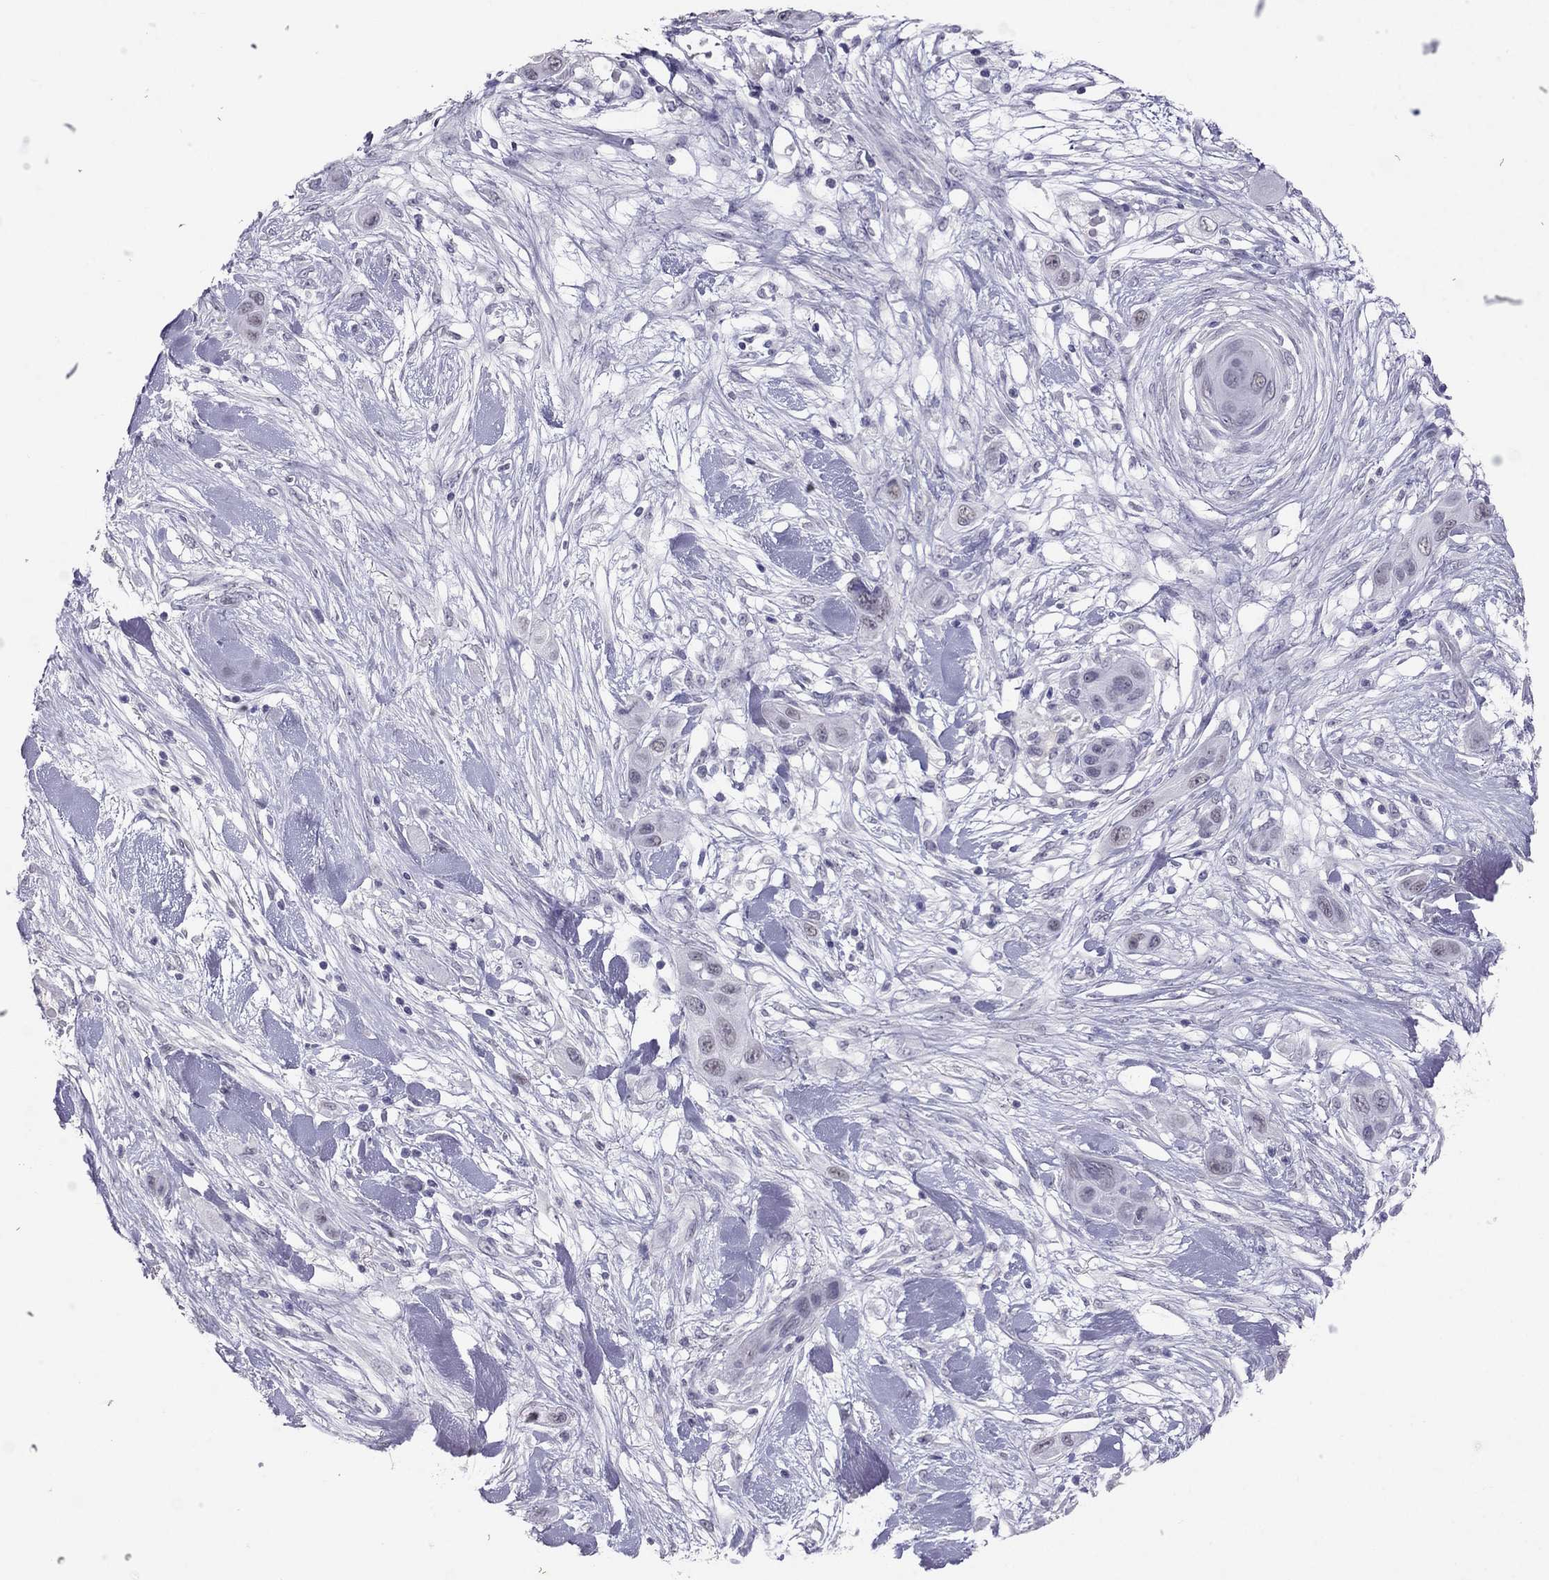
{"staining": {"intensity": "negative", "quantity": "none", "location": "none"}, "tissue": "skin cancer", "cell_type": "Tumor cells", "image_type": "cancer", "snomed": [{"axis": "morphology", "description": "Squamous cell carcinoma, NOS"}, {"axis": "topography", "description": "Skin"}], "caption": "A histopathology image of squamous cell carcinoma (skin) stained for a protein shows no brown staining in tumor cells.", "gene": "PSMB11", "patient": {"sex": "male", "age": 79}}